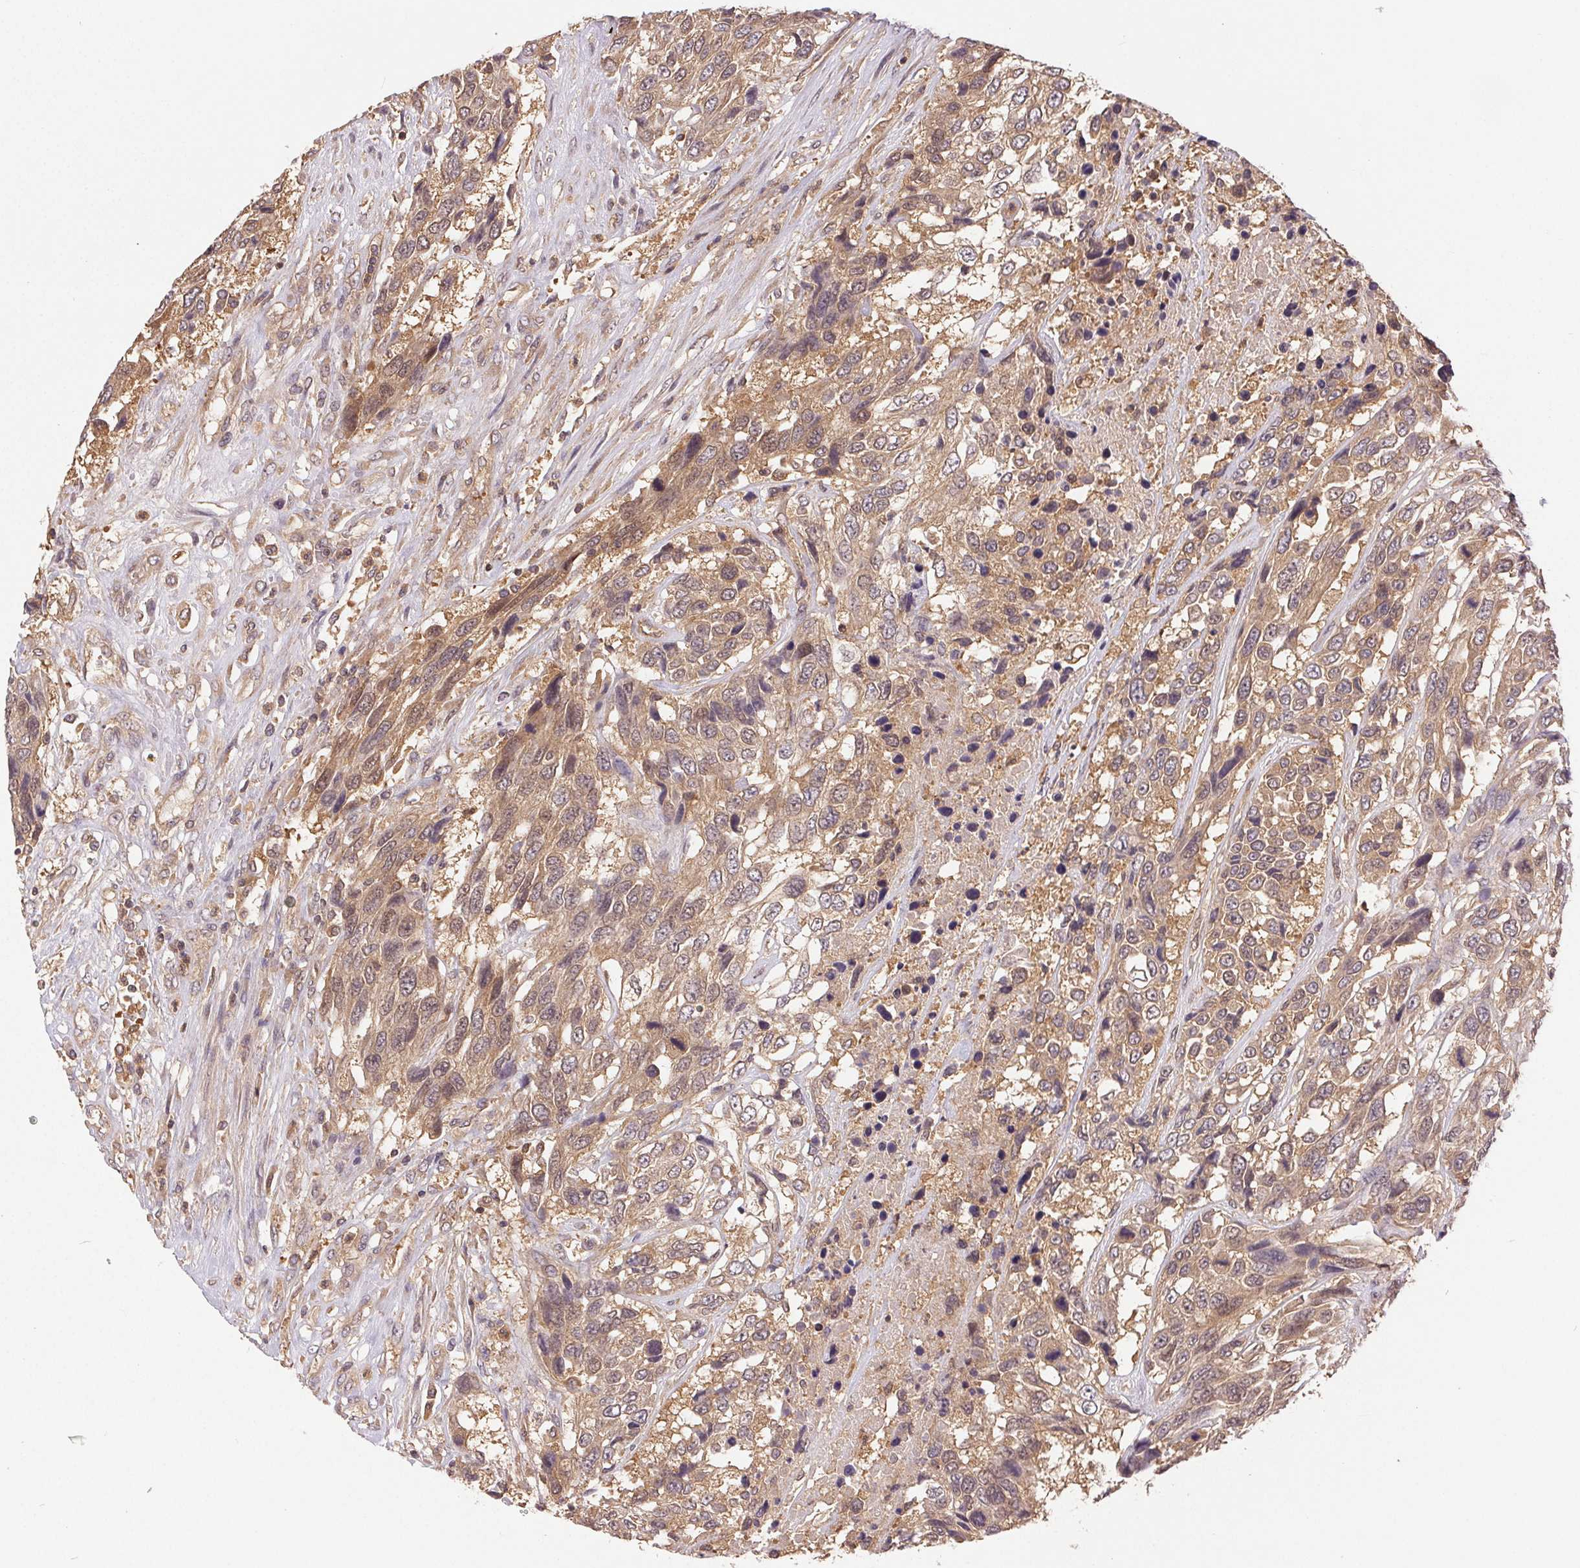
{"staining": {"intensity": "weak", "quantity": ">75%", "location": "cytoplasmic/membranous"}, "tissue": "urothelial cancer", "cell_type": "Tumor cells", "image_type": "cancer", "snomed": [{"axis": "morphology", "description": "Urothelial carcinoma, High grade"}, {"axis": "topography", "description": "Urinary bladder"}], "caption": "This is a photomicrograph of immunohistochemistry (IHC) staining of urothelial carcinoma (high-grade), which shows weak positivity in the cytoplasmic/membranous of tumor cells.", "gene": "GDI2", "patient": {"sex": "female", "age": 70}}